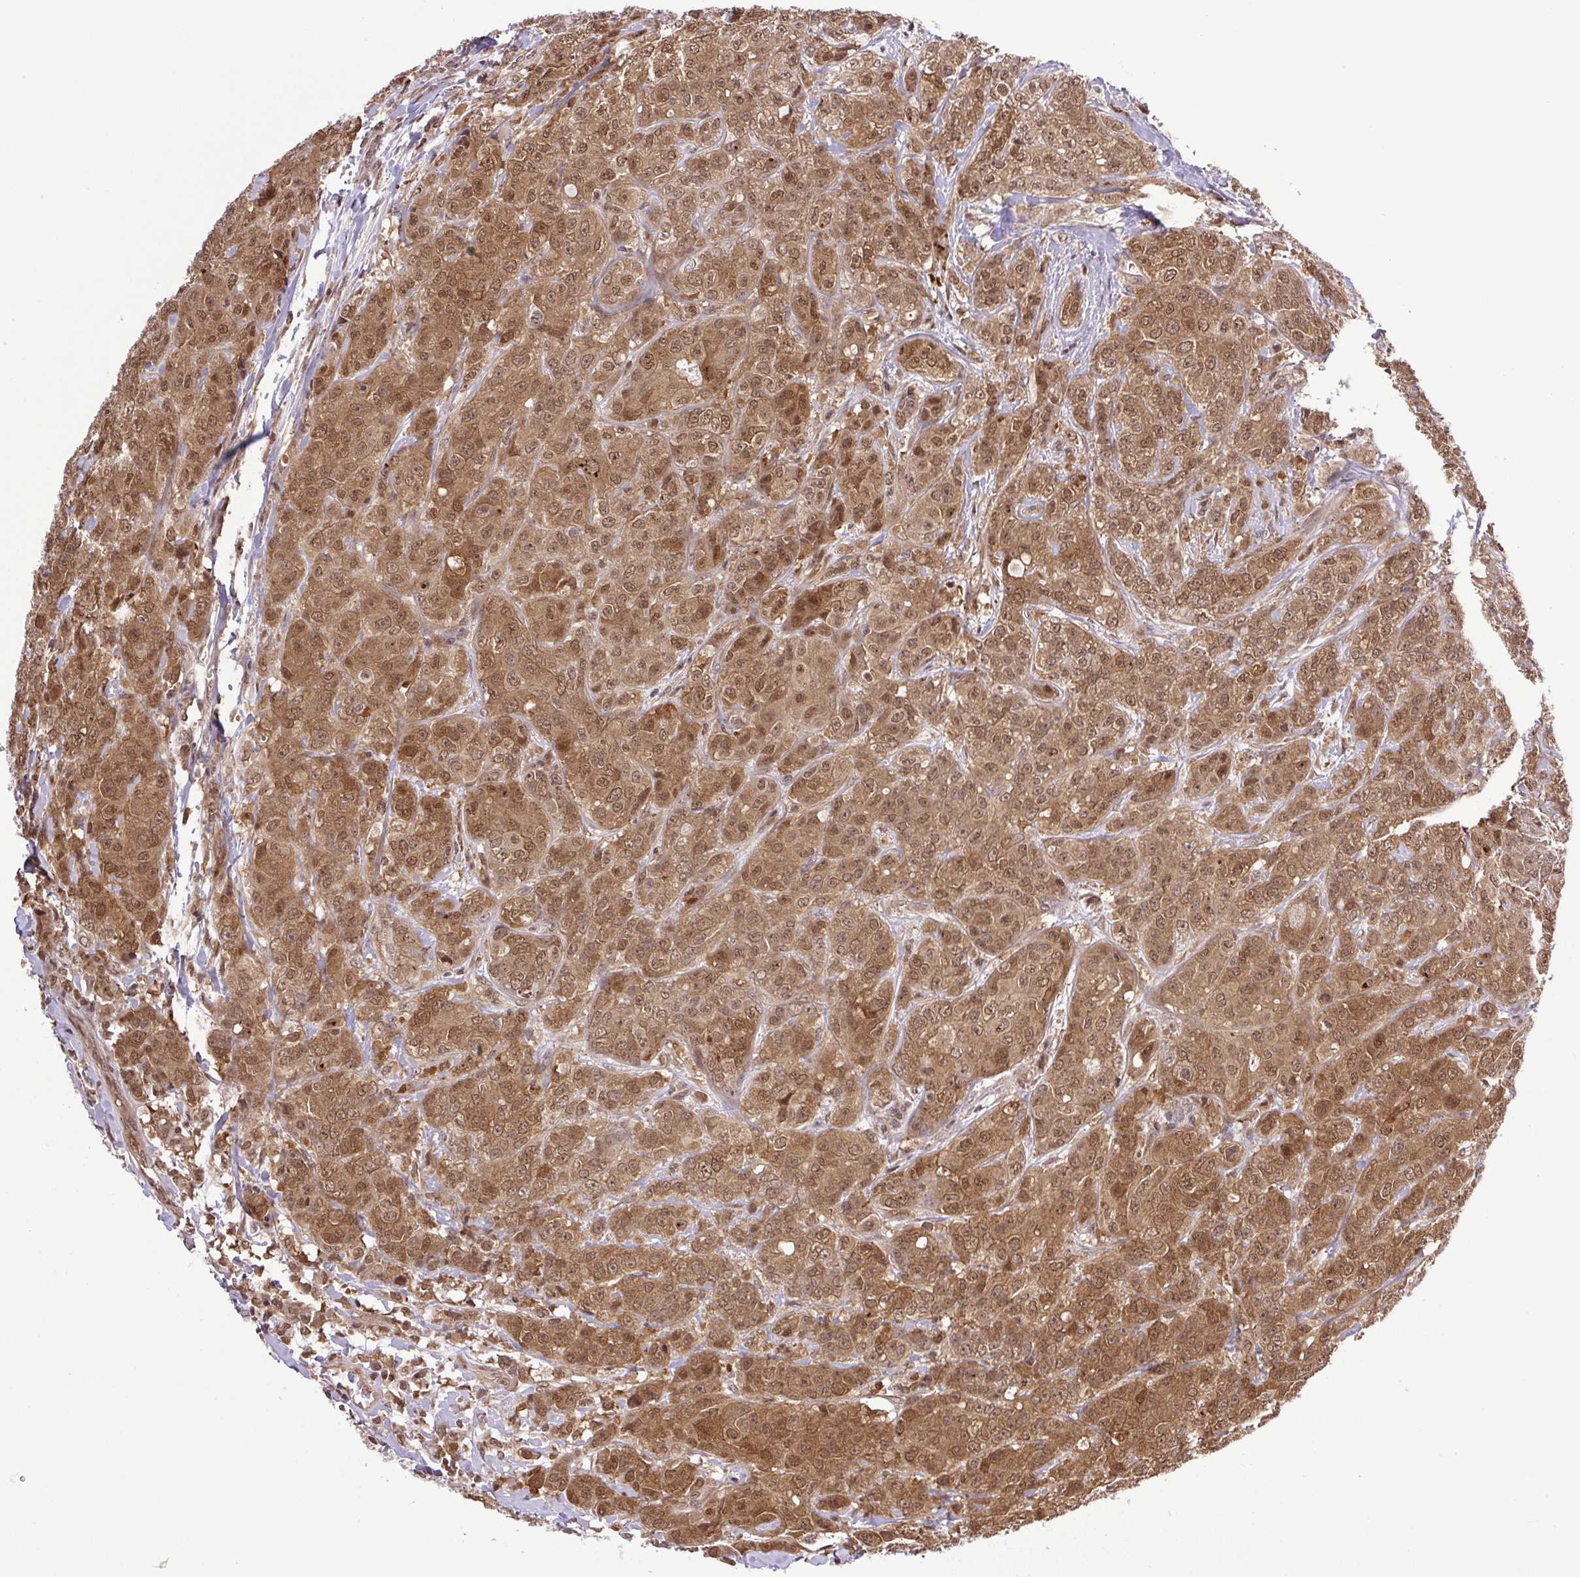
{"staining": {"intensity": "moderate", "quantity": ">75%", "location": "cytoplasmic/membranous,nuclear"}, "tissue": "breast cancer", "cell_type": "Tumor cells", "image_type": "cancer", "snomed": [{"axis": "morphology", "description": "Duct carcinoma"}, {"axis": "topography", "description": "Breast"}], "caption": "Immunohistochemical staining of human breast intraductal carcinoma displays medium levels of moderate cytoplasmic/membranous and nuclear protein expression in approximately >75% of tumor cells. The staining was performed using DAB, with brown indicating positive protein expression. Nuclei are stained blue with hematoxylin.", "gene": "SGTA", "patient": {"sex": "female", "age": 43}}